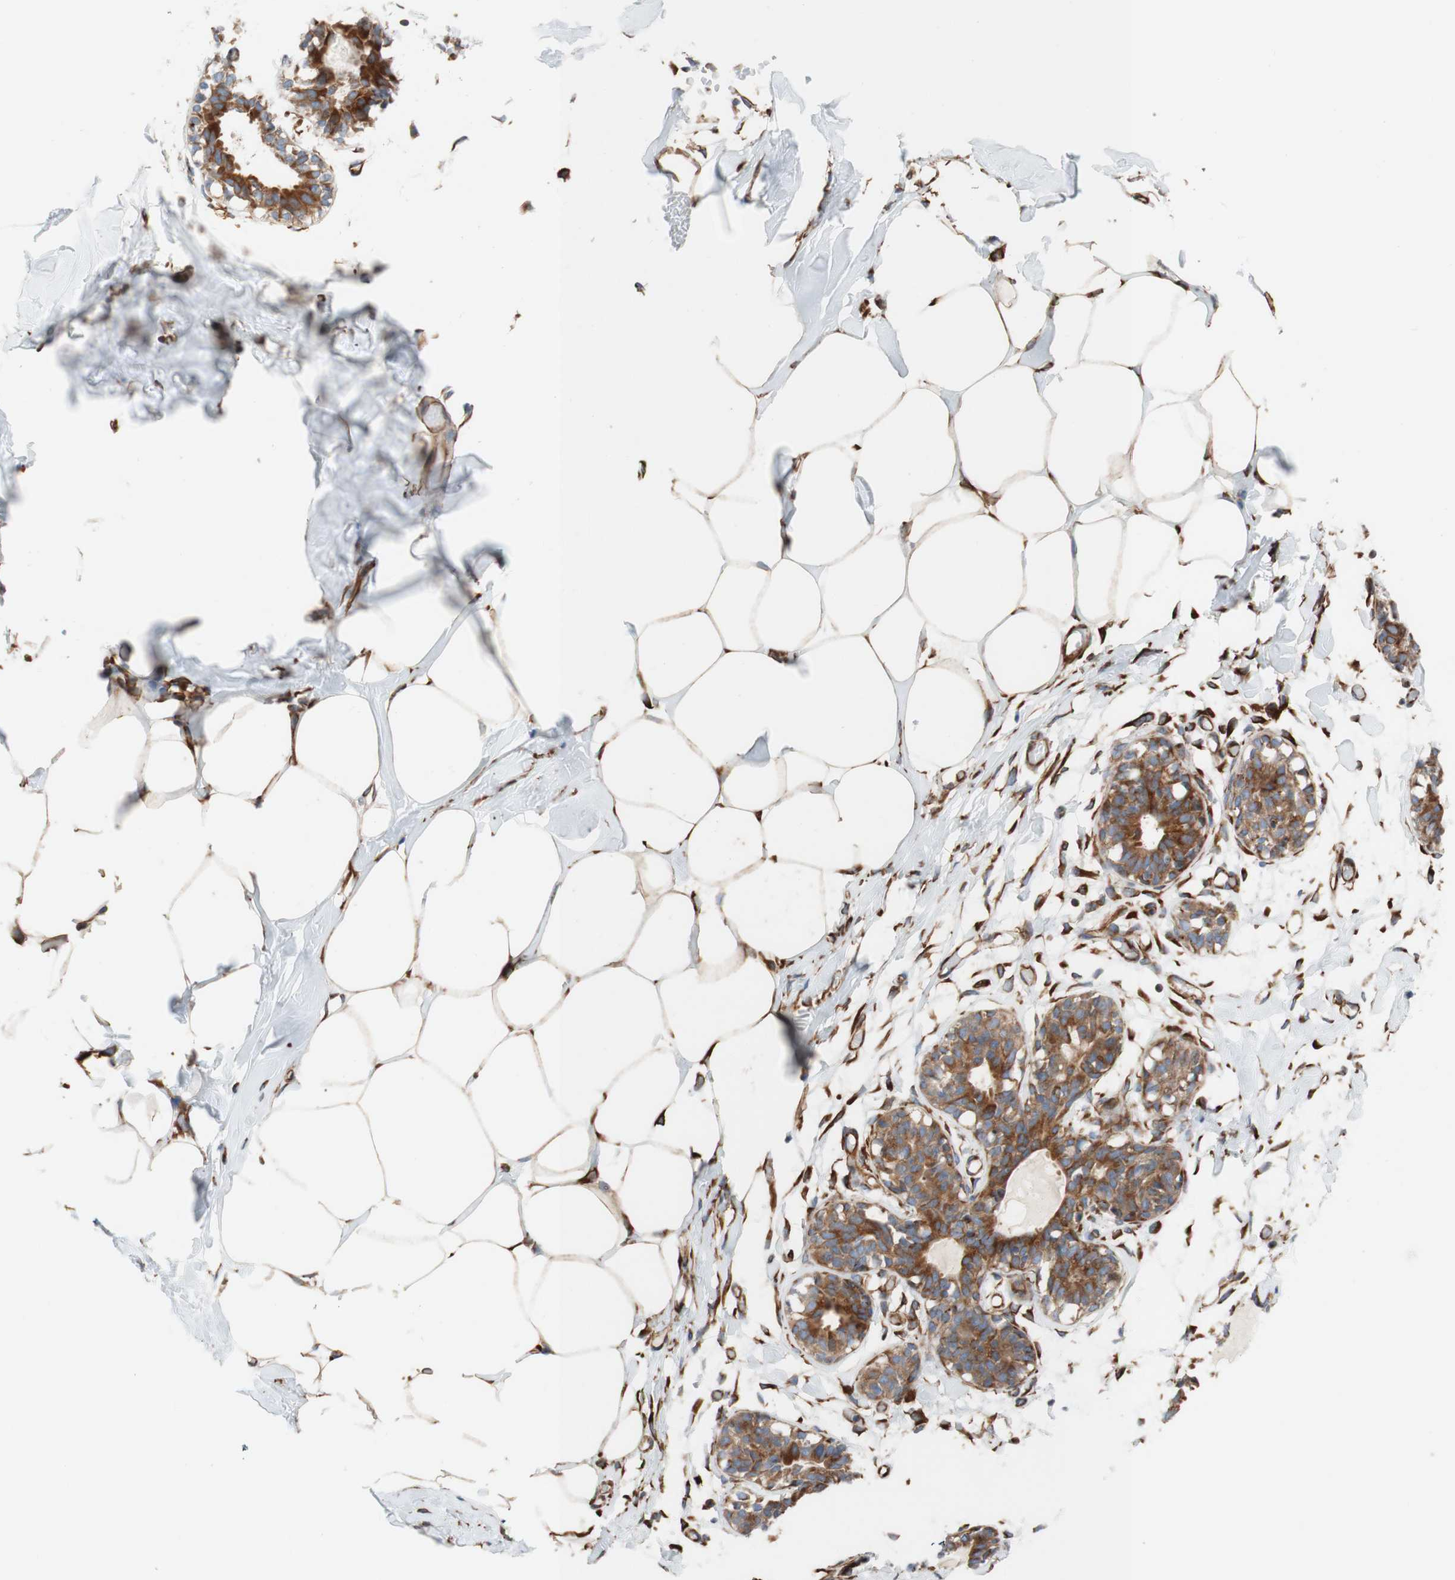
{"staining": {"intensity": "strong", "quantity": ">75%", "location": "cytoplasmic/membranous"}, "tissue": "adipose tissue", "cell_type": "Adipocytes", "image_type": "normal", "snomed": [{"axis": "morphology", "description": "Normal tissue, NOS"}, {"axis": "topography", "description": "Breast"}, {"axis": "topography", "description": "Adipose tissue"}], "caption": "Human adipose tissue stained for a protein (brown) displays strong cytoplasmic/membranous positive positivity in about >75% of adipocytes.", "gene": "C1orf43", "patient": {"sex": "female", "age": 25}}